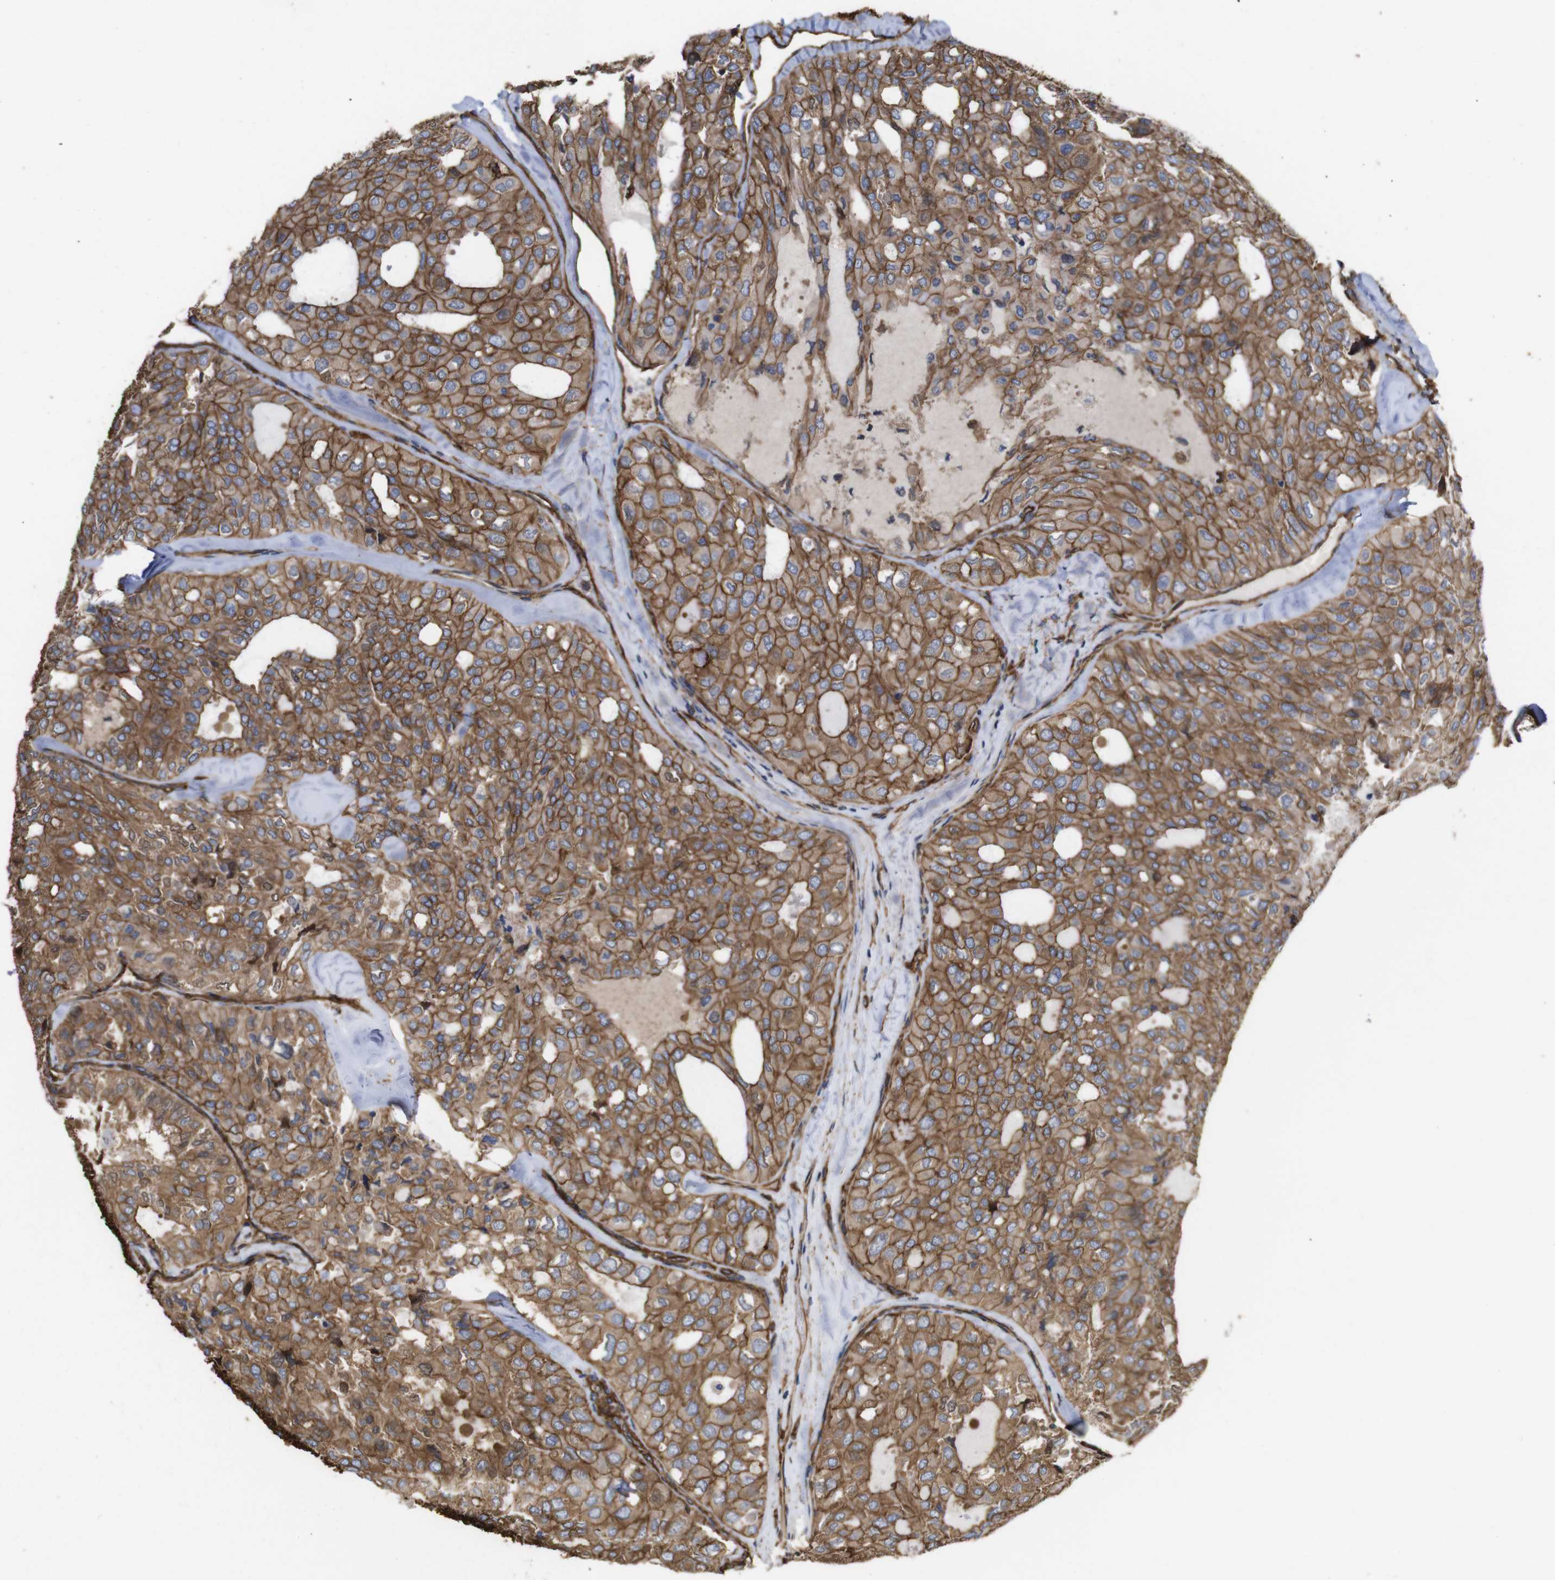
{"staining": {"intensity": "moderate", "quantity": ">75%", "location": "cytoplasmic/membranous"}, "tissue": "thyroid cancer", "cell_type": "Tumor cells", "image_type": "cancer", "snomed": [{"axis": "morphology", "description": "Follicular adenoma carcinoma, NOS"}, {"axis": "topography", "description": "Thyroid gland"}], "caption": "An immunohistochemistry image of neoplastic tissue is shown. Protein staining in brown labels moderate cytoplasmic/membranous positivity in thyroid cancer (follicular adenoma carcinoma) within tumor cells.", "gene": "SPTBN1", "patient": {"sex": "male", "age": 75}}